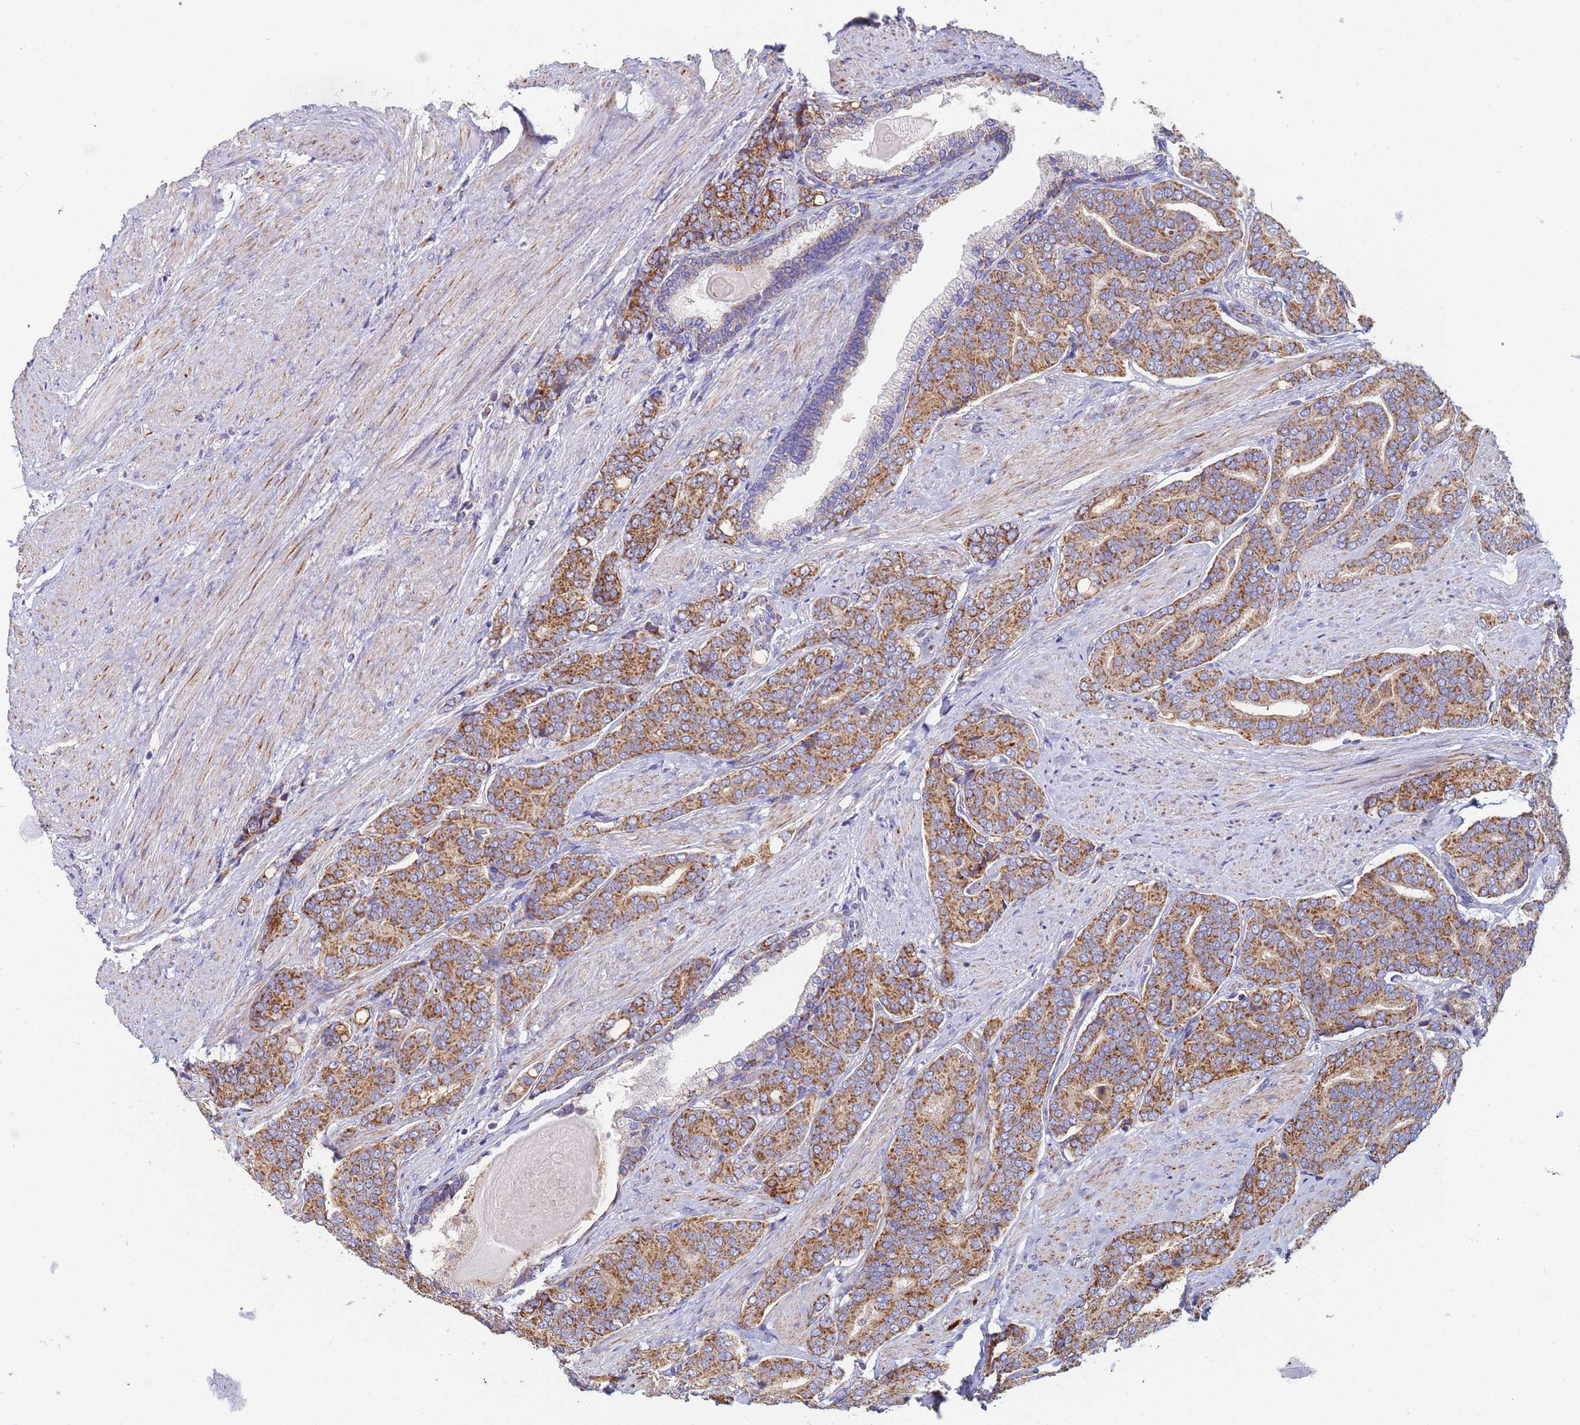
{"staining": {"intensity": "moderate", "quantity": ">75%", "location": "cytoplasmic/membranous"}, "tissue": "prostate cancer", "cell_type": "Tumor cells", "image_type": "cancer", "snomed": [{"axis": "morphology", "description": "Adenocarcinoma, High grade"}, {"axis": "topography", "description": "Prostate"}], "caption": "DAB (3,3'-diaminobenzidine) immunohistochemical staining of prostate high-grade adenocarcinoma shows moderate cytoplasmic/membranous protein expression in approximately >75% of tumor cells. (Brightfield microscopy of DAB IHC at high magnification).", "gene": "UQCRH", "patient": {"sex": "male", "age": 67}}